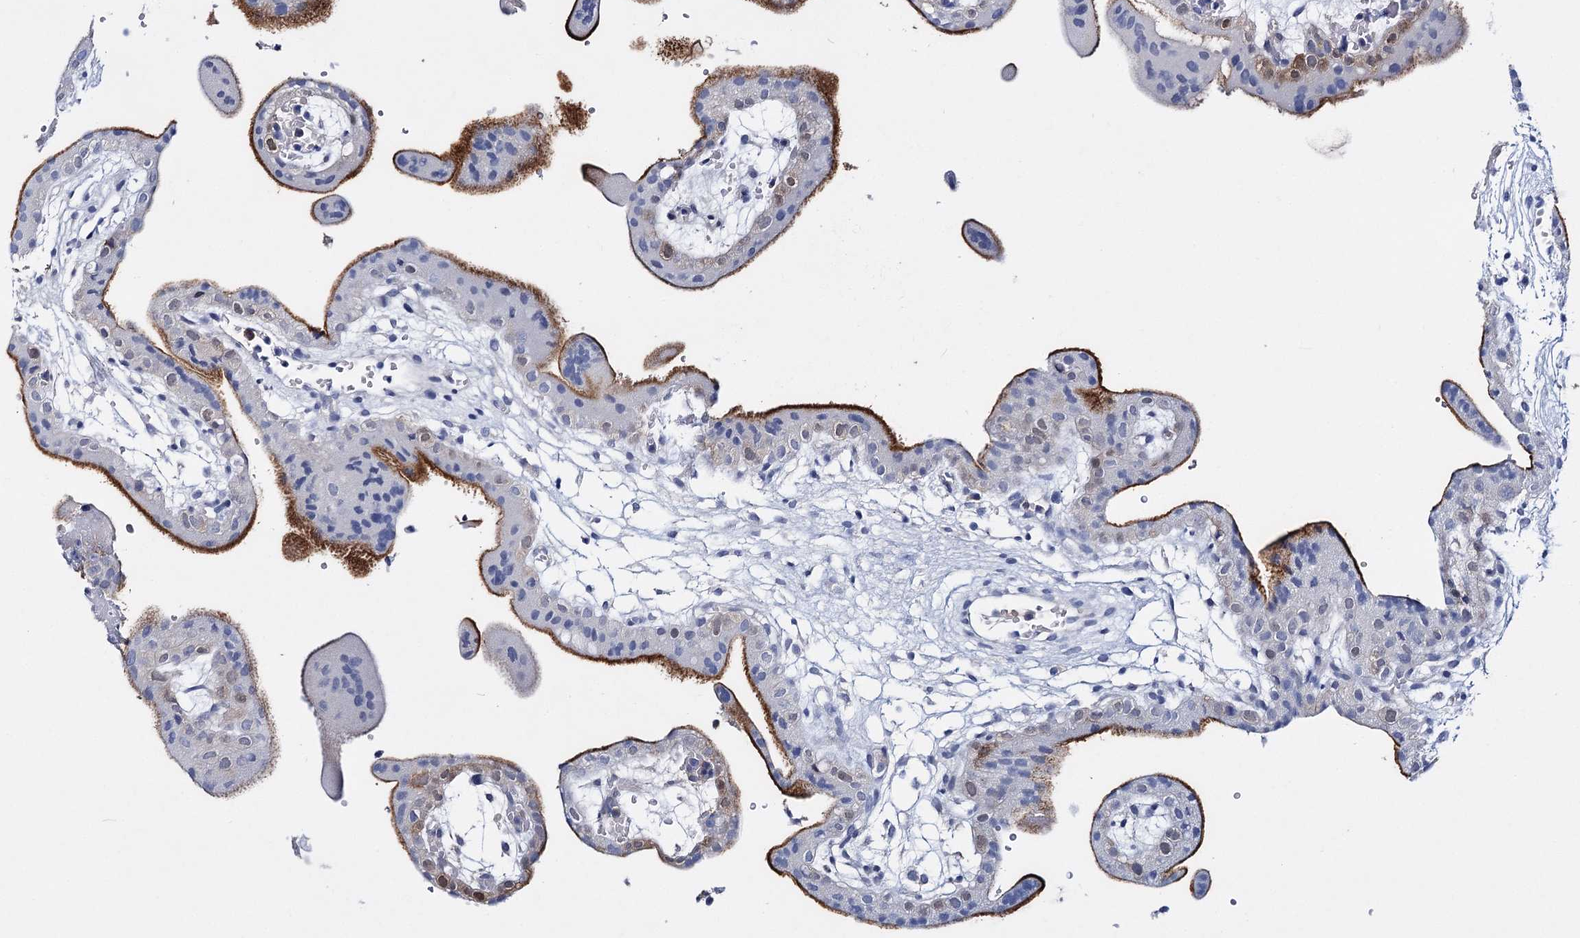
{"staining": {"intensity": "moderate", "quantity": "25%-75%", "location": "cytoplasmic/membranous,nuclear"}, "tissue": "placenta", "cell_type": "Decidual cells", "image_type": "normal", "snomed": [{"axis": "morphology", "description": "Normal tissue, NOS"}, {"axis": "topography", "description": "Placenta"}], "caption": "Normal placenta reveals moderate cytoplasmic/membranous,nuclear expression in approximately 25%-75% of decidual cells (brown staining indicates protein expression, while blue staining denotes nuclei)..", "gene": "CFAP46", "patient": {"sex": "female", "age": 18}}